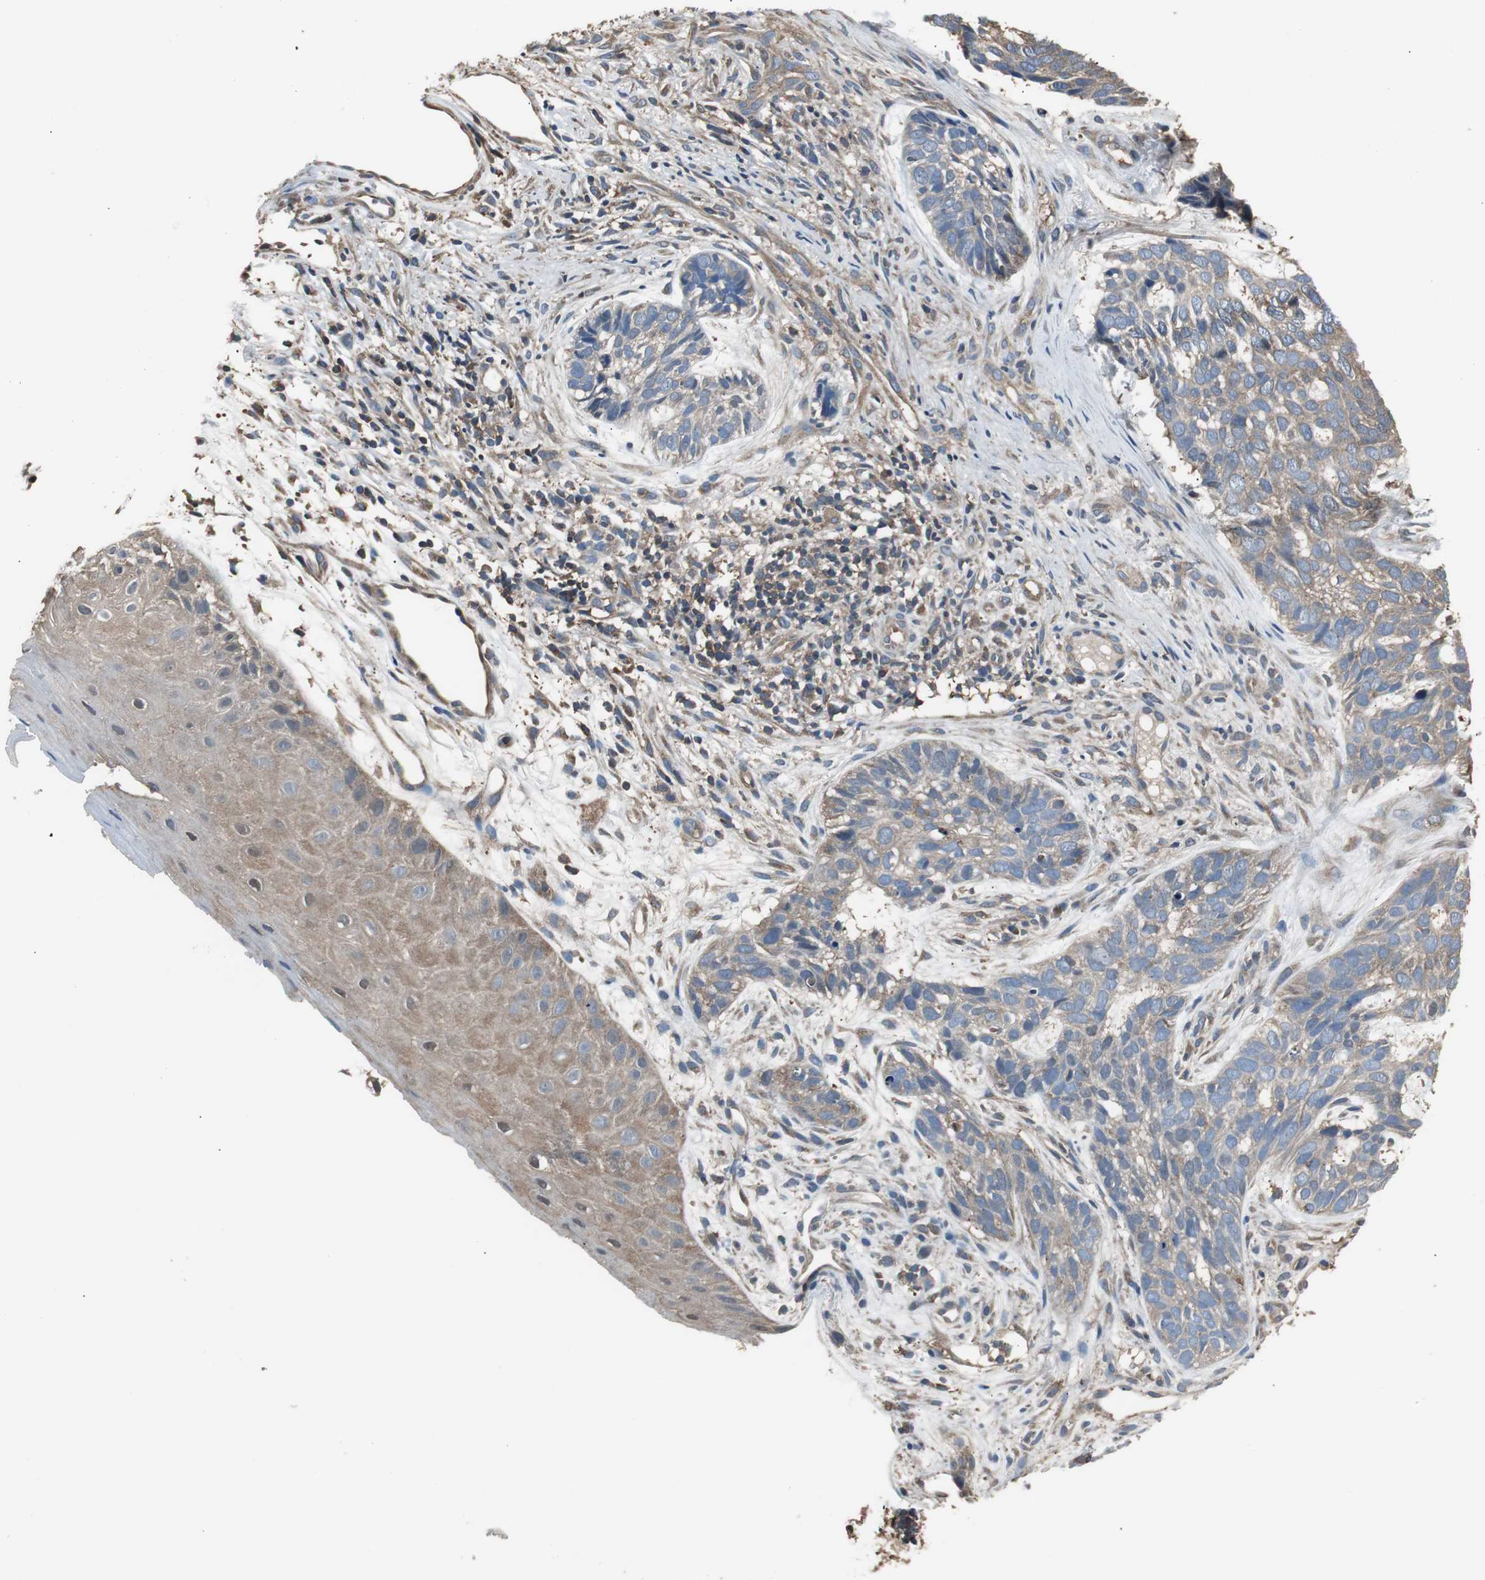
{"staining": {"intensity": "weak", "quantity": "25%-75%", "location": "cytoplasmic/membranous"}, "tissue": "skin cancer", "cell_type": "Tumor cells", "image_type": "cancer", "snomed": [{"axis": "morphology", "description": "Basal cell carcinoma"}, {"axis": "topography", "description": "Skin"}], "caption": "Skin basal cell carcinoma stained for a protein (brown) reveals weak cytoplasmic/membranous positive expression in about 25%-75% of tumor cells.", "gene": "CAPNS1", "patient": {"sex": "male", "age": 87}}